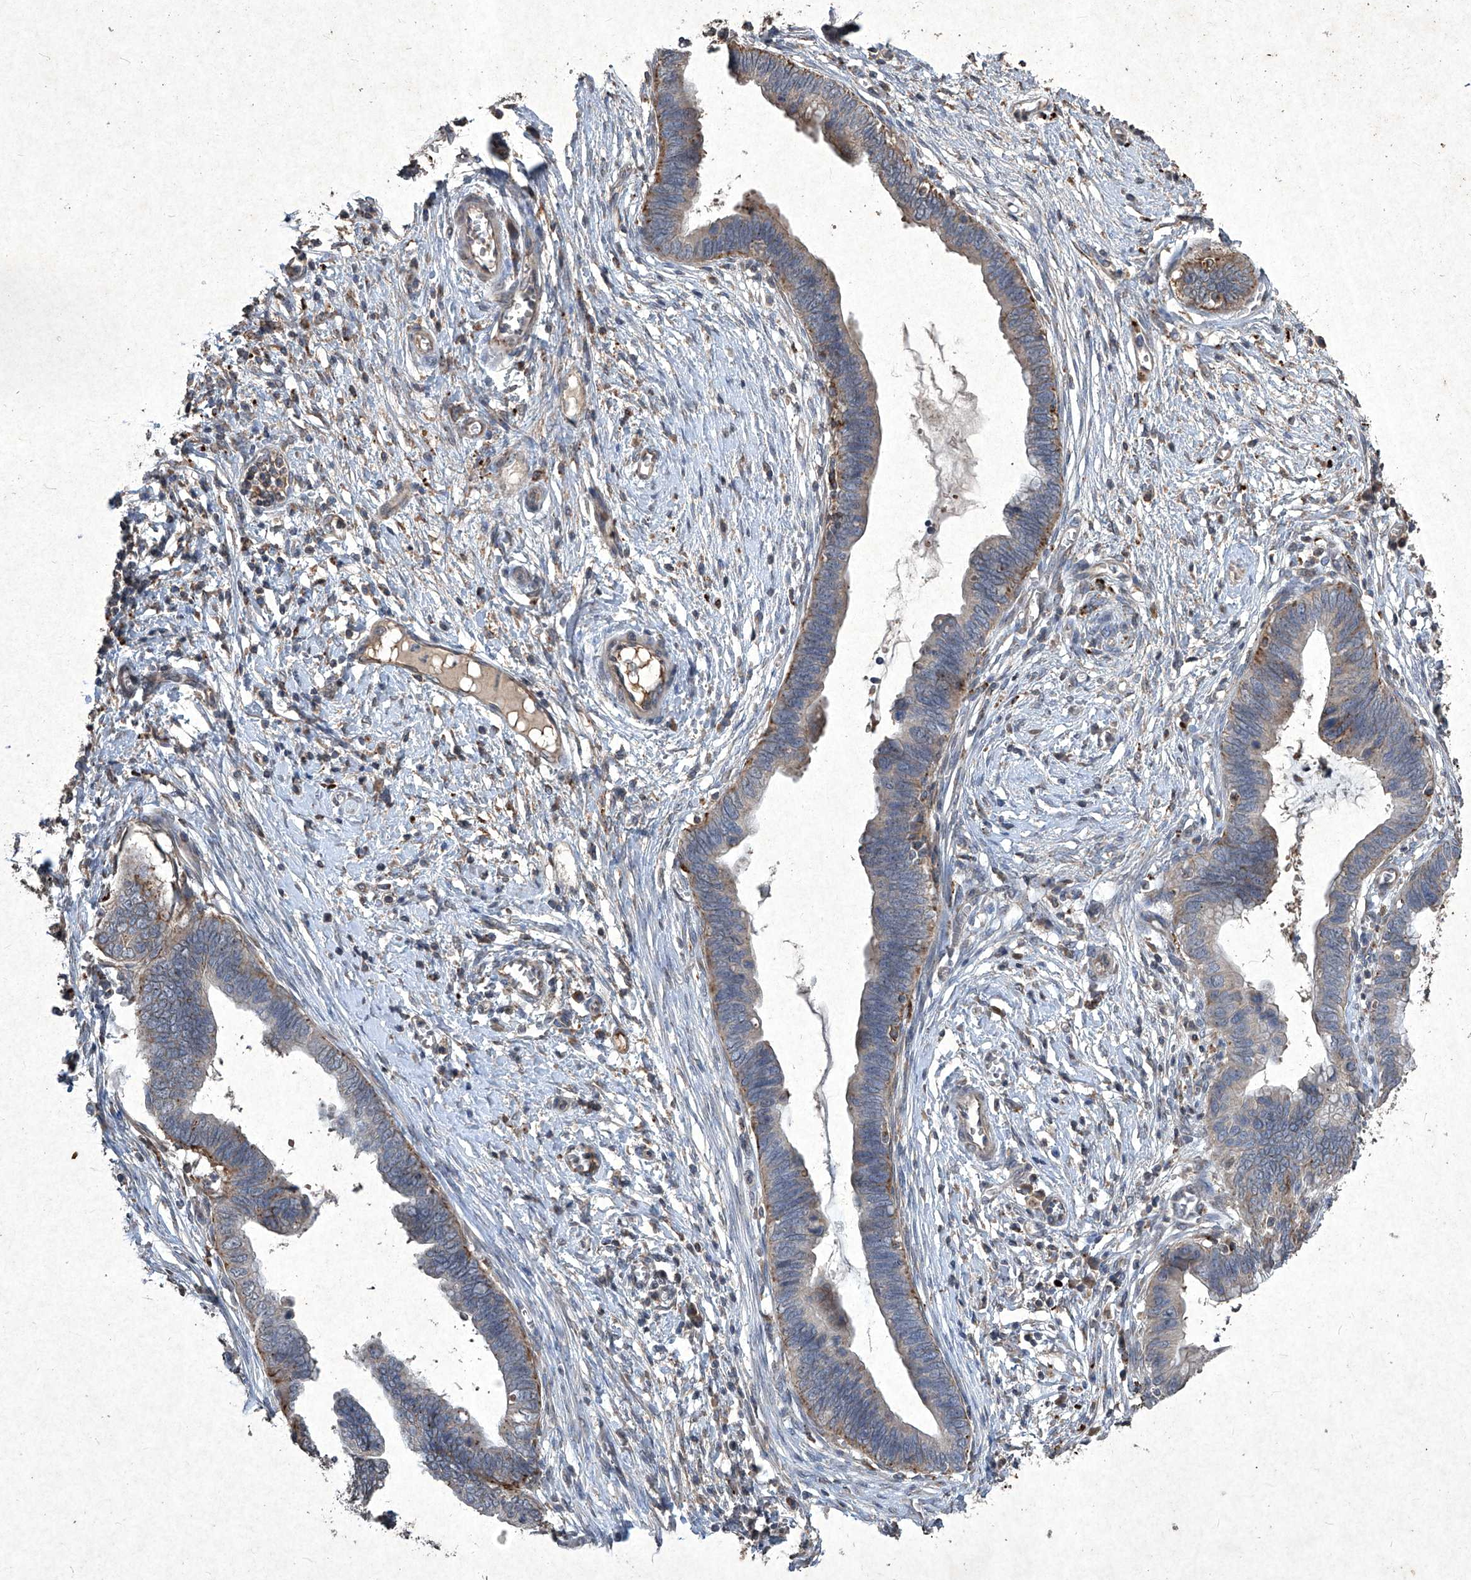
{"staining": {"intensity": "moderate", "quantity": "25%-75%", "location": "cytoplasmic/membranous"}, "tissue": "cervical cancer", "cell_type": "Tumor cells", "image_type": "cancer", "snomed": [{"axis": "morphology", "description": "Adenocarcinoma, NOS"}, {"axis": "topography", "description": "Cervix"}], "caption": "Immunohistochemical staining of human adenocarcinoma (cervical) demonstrates medium levels of moderate cytoplasmic/membranous positivity in approximately 25%-75% of tumor cells.", "gene": "MED16", "patient": {"sex": "female", "age": 44}}